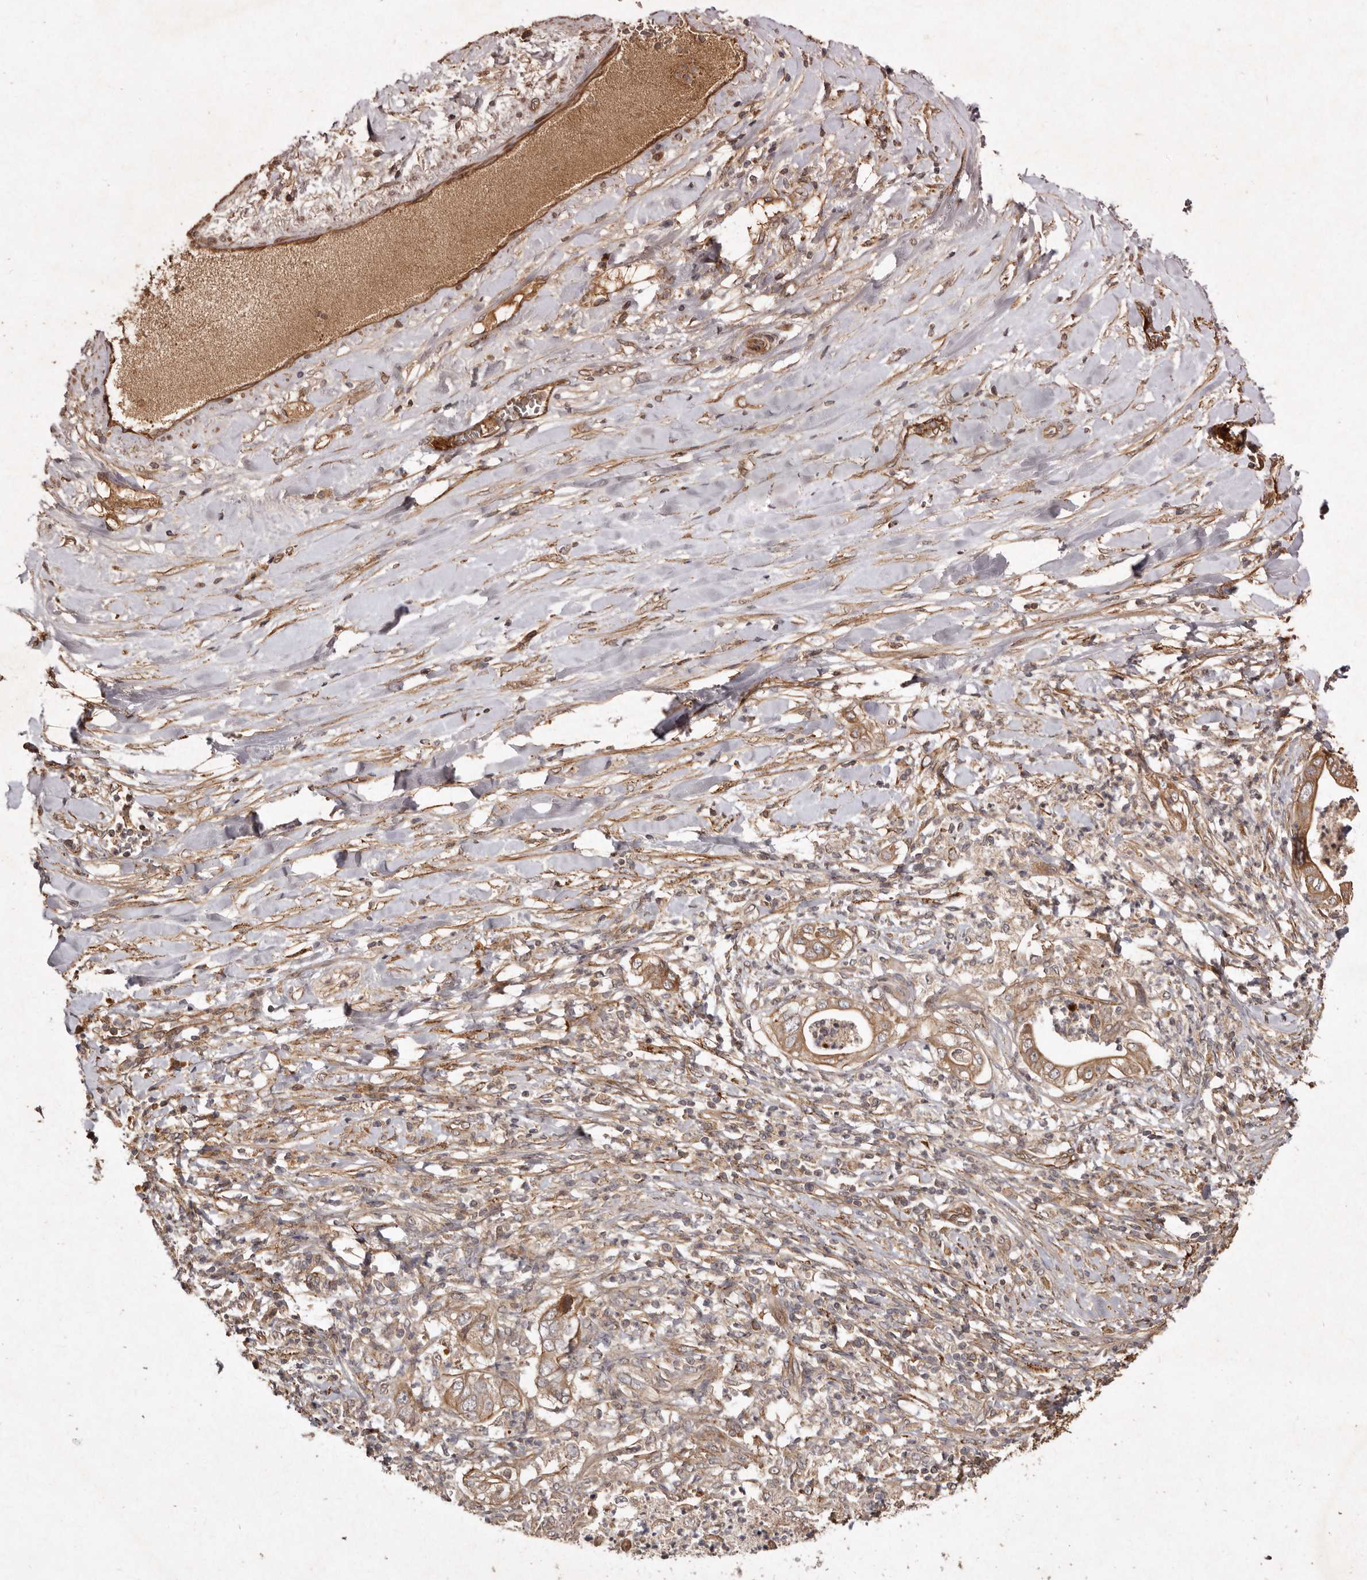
{"staining": {"intensity": "moderate", "quantity": ">75%", "location": "cytoplasmic/membranous"}, "tissue": "pancreatic cancer", "cell_type": "Tumor cells", "image_type": "cancer", "snomed": [{"axis": "morphology", "description": "Adenocarcinoma, NOS"}, {"axis": "topography", "description": "Pancreas"}], "caption": "This is a micrograph of IHC staining of pancreatic cancer, which shows moderate positivity in the cytoplasmic/membranous of tumor cells.", "gene": "SEMA3A", "patient": {"sex": "female", "age": 78}}